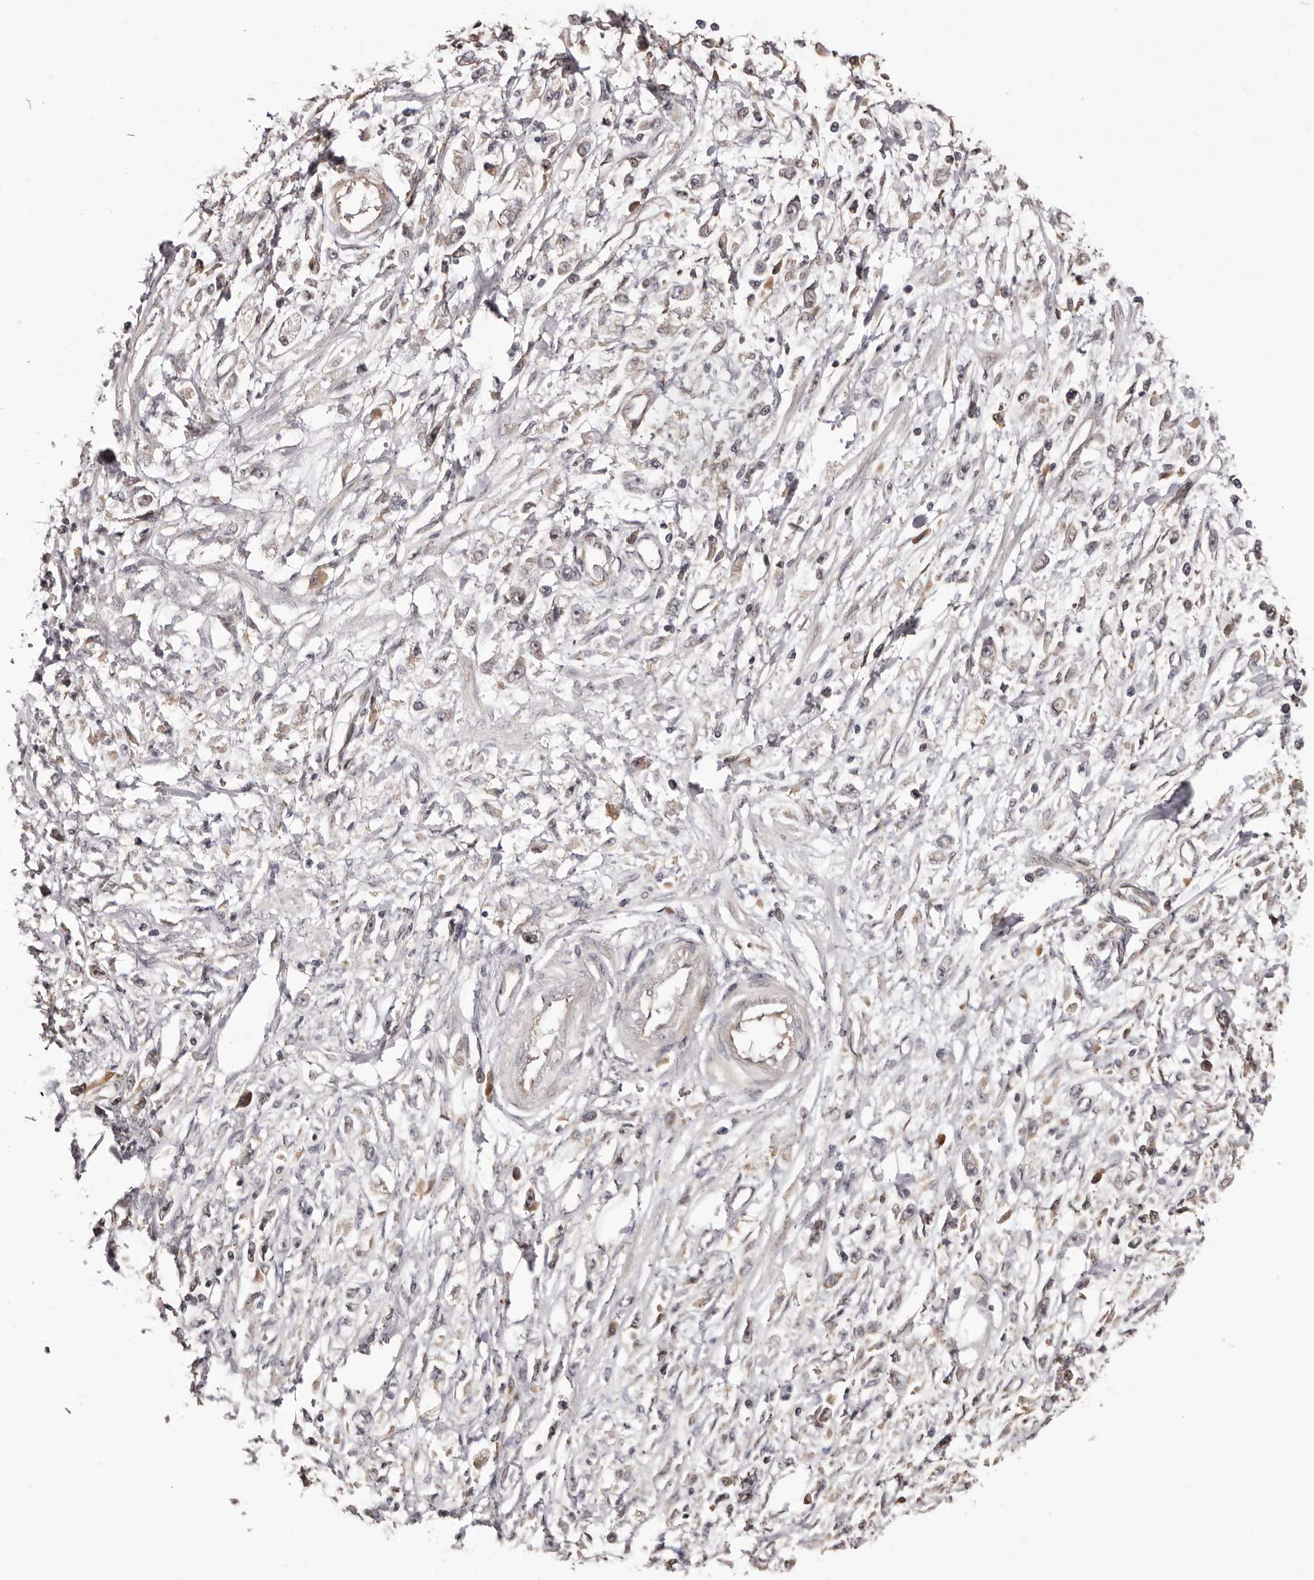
{"staining": {"intensity": "negative", "quantity": "none", "location": "none"}, "tissue": "stomach cancer", "cell_type": "Tumor cells", "image_type": "cancer", "snomed": [{"axis": "morphology", "description": "Adenocarcinoma, NOS"}, {"axis": "topography", "description": "Stomach"}], "caption": "High magnification brightfield microscopy of adenocarcinoma (stomach) stained with DAB (brown) and counterstained with hematoxylin (blue): tumor cells show no significant positivity. Brightfield microscopy of immunohistochemistry (IHC) stained with DAB (3,3'-diaminobenzidine) (brown) and hematoxylin (blue), captured at high magnification.", "gene": "NOL12", "patient": {"sex": "female", "age": 59}}